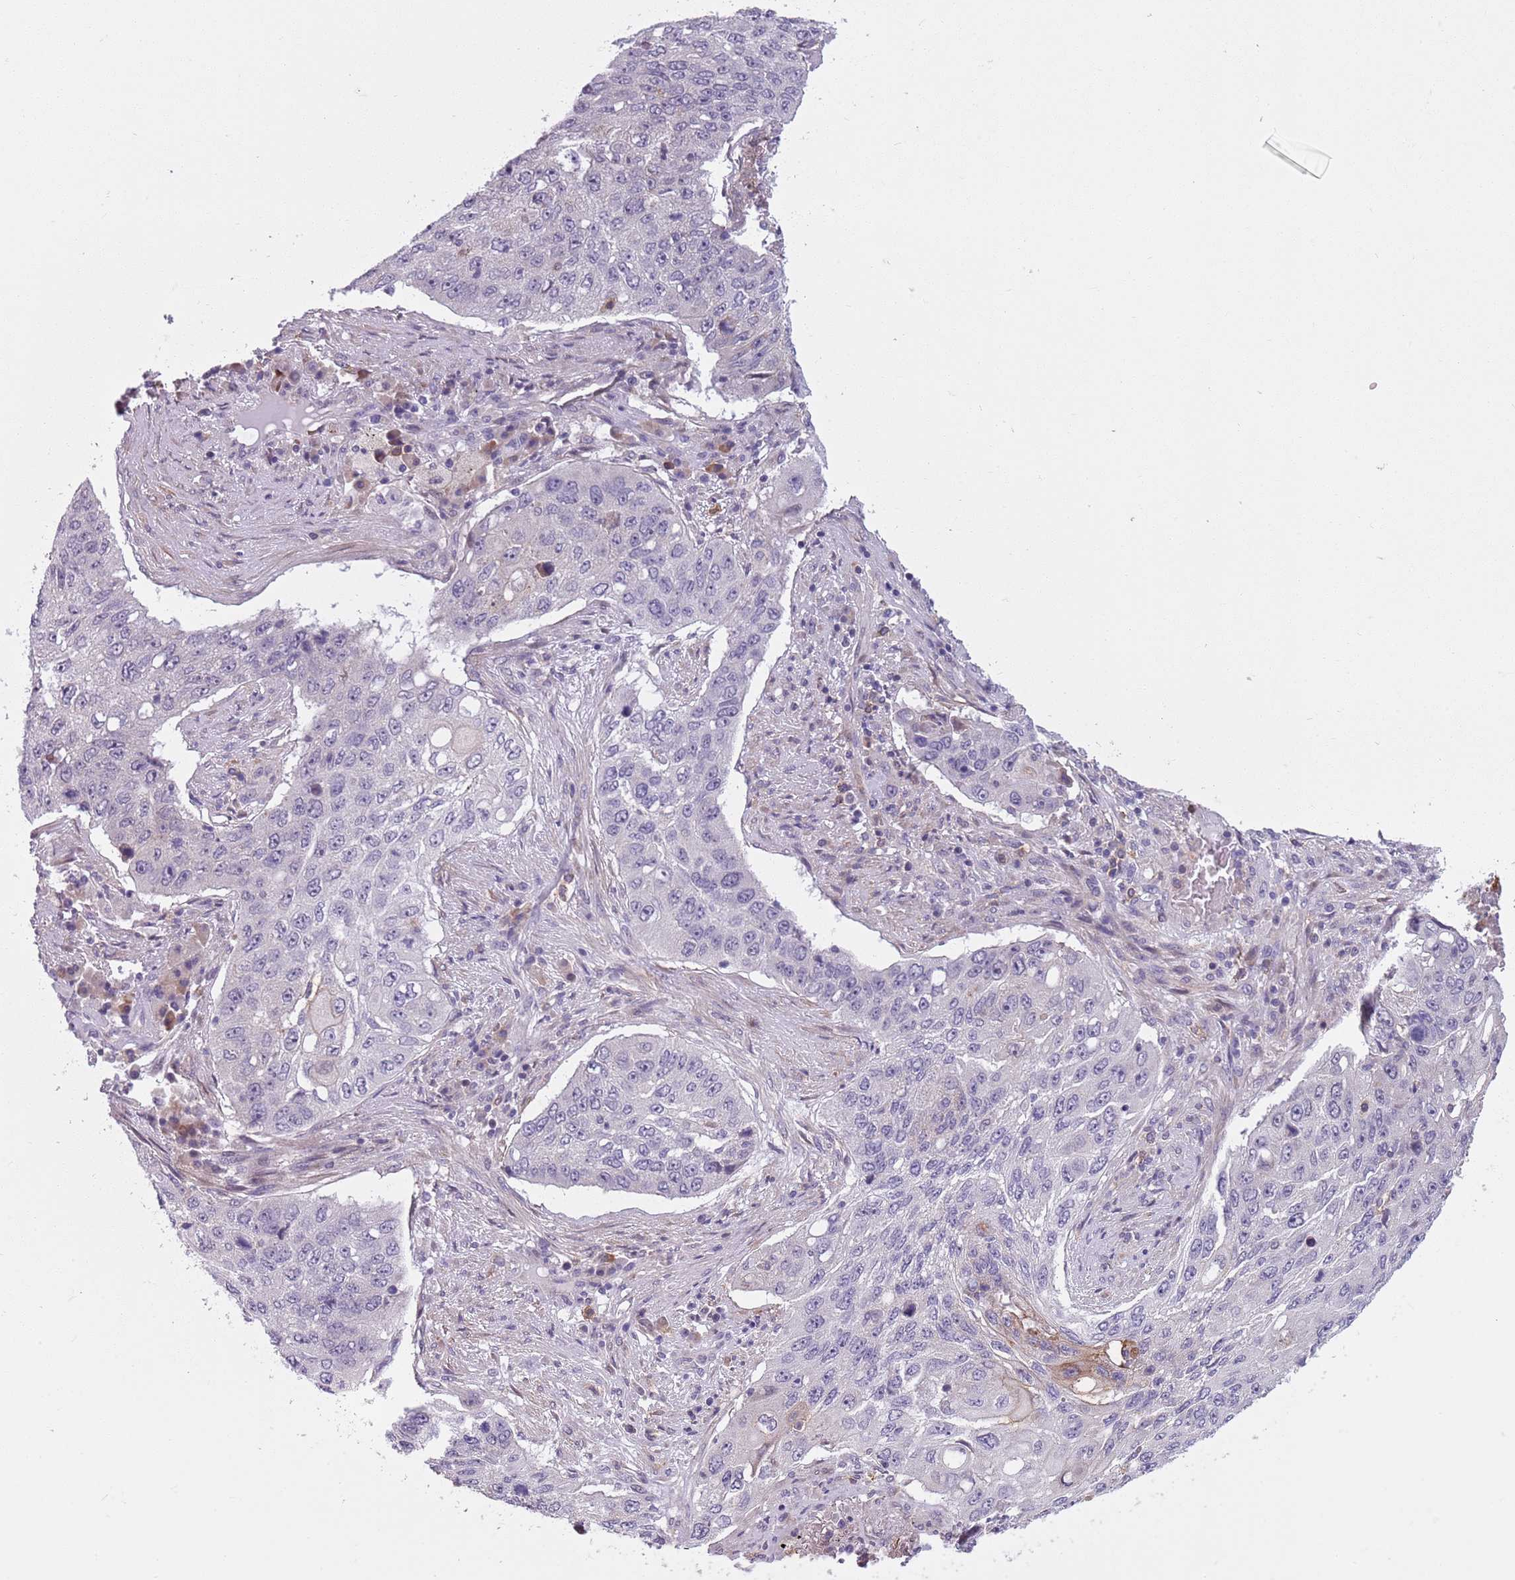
{"staining": {"intensity": "negative", "quantity": "none", "location": "none"}, "tissue": "lung cancer", "cell_type": "Tumor cells", "image_type": "cancer", "snomed": [{"axis": "morphology", "description": "Squamous cell carcinoma, NOS"}, {"axis": "topography", "description": "Lung"}], "caption": "Image shows no significant protein expression in tumor cells of lung cancer (squamous cell carcinoma). Nuclei are stained in blue.", "gene": "JAML", "patient": {"sex": "female", "age": 63}}